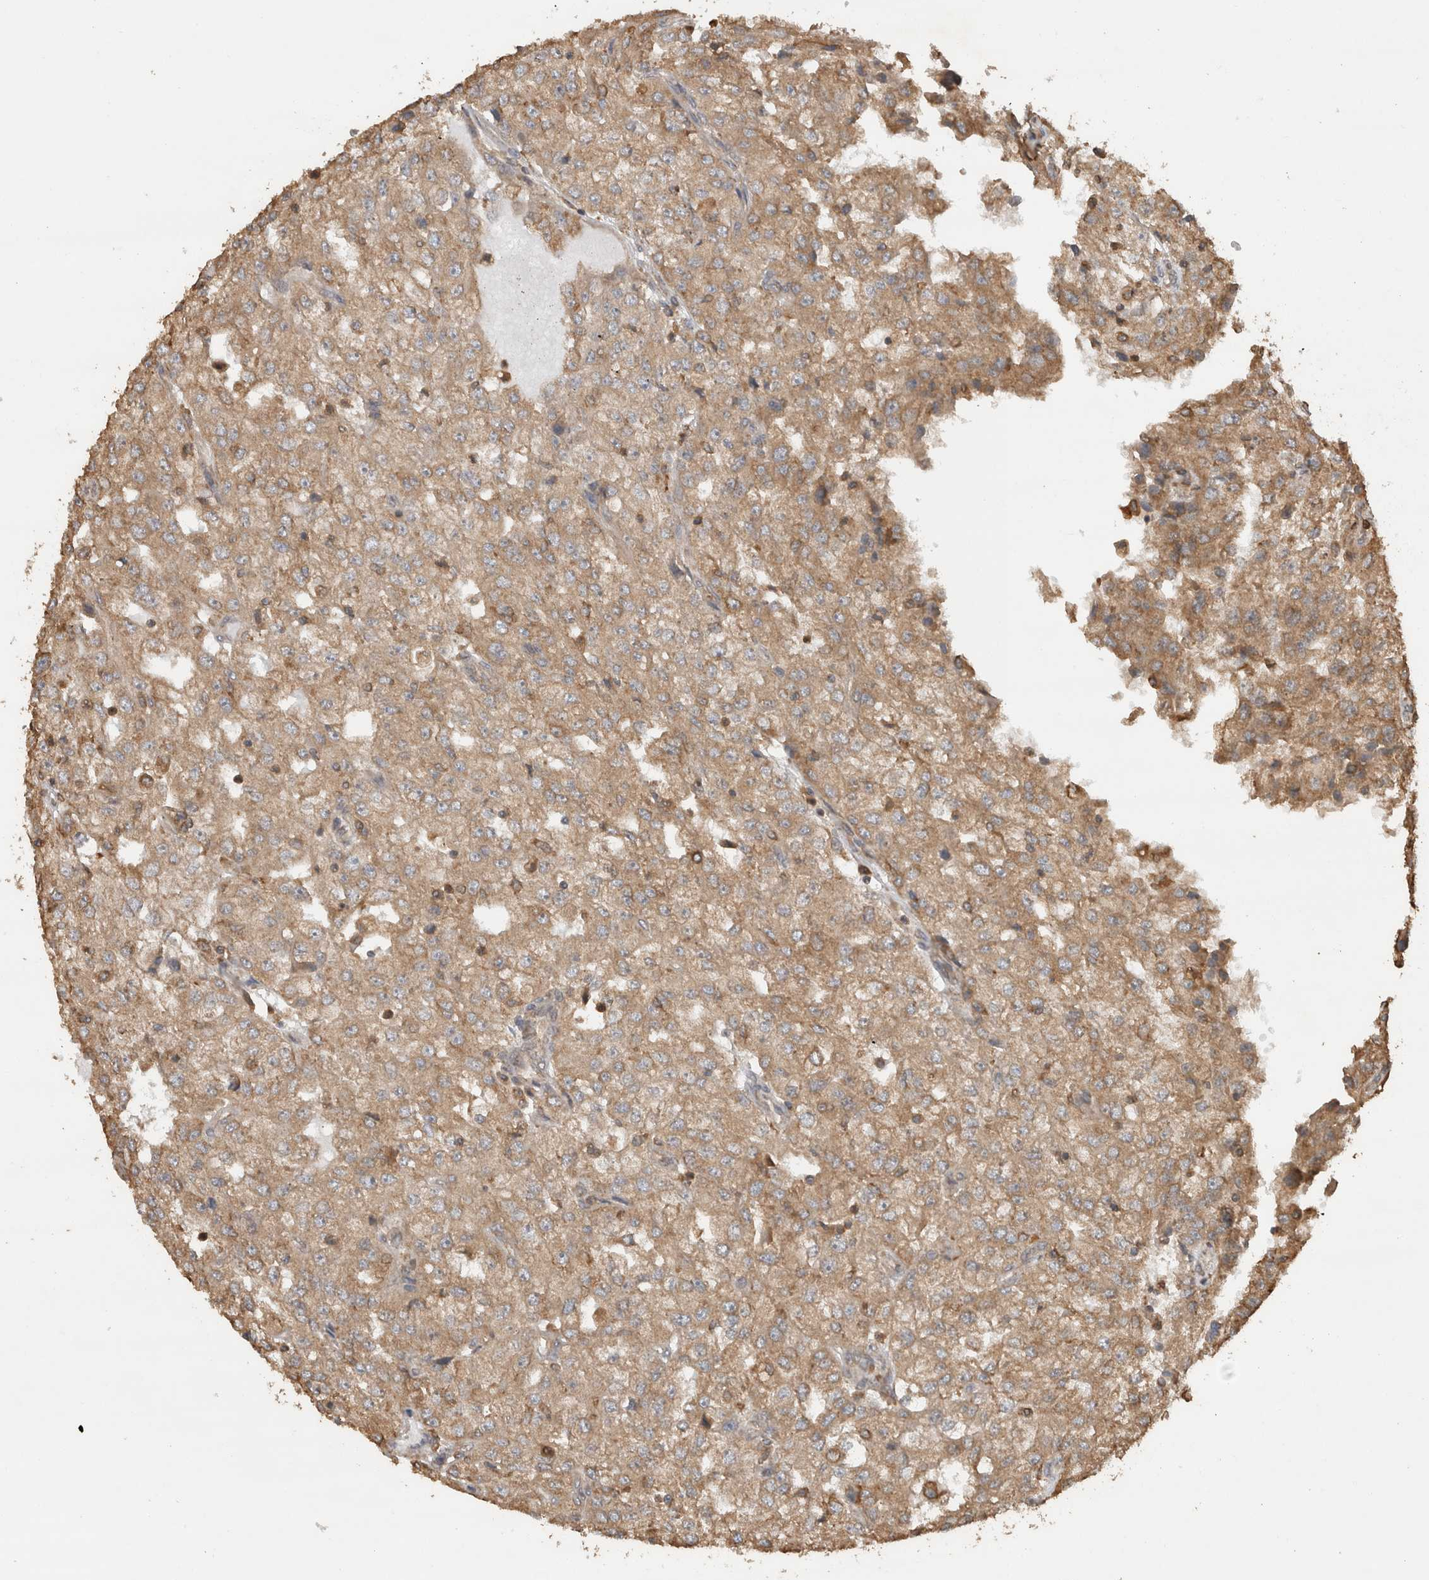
{"staining": {"intensity": "moderate", "quantity": ">75%", "location": "cytoplasmic/membranous"}, "tissue": "renal cancer", "cell_type": "Tumor cells", "image_type": "cancer", "snomed": [{"axis": "morphology", "description": "Adenocarcinoma, NOS"}, {"axis": "topography", "description": "Kidney"}], "caption": "Protein staining of renal cancer (adenocarcinoma) tissue exhibits moderate cytoplasmic/membranous expression in about >75% of tumor cells.", "gene": "OTUD7B", "patient": {"sex": "female", "age": 54}}